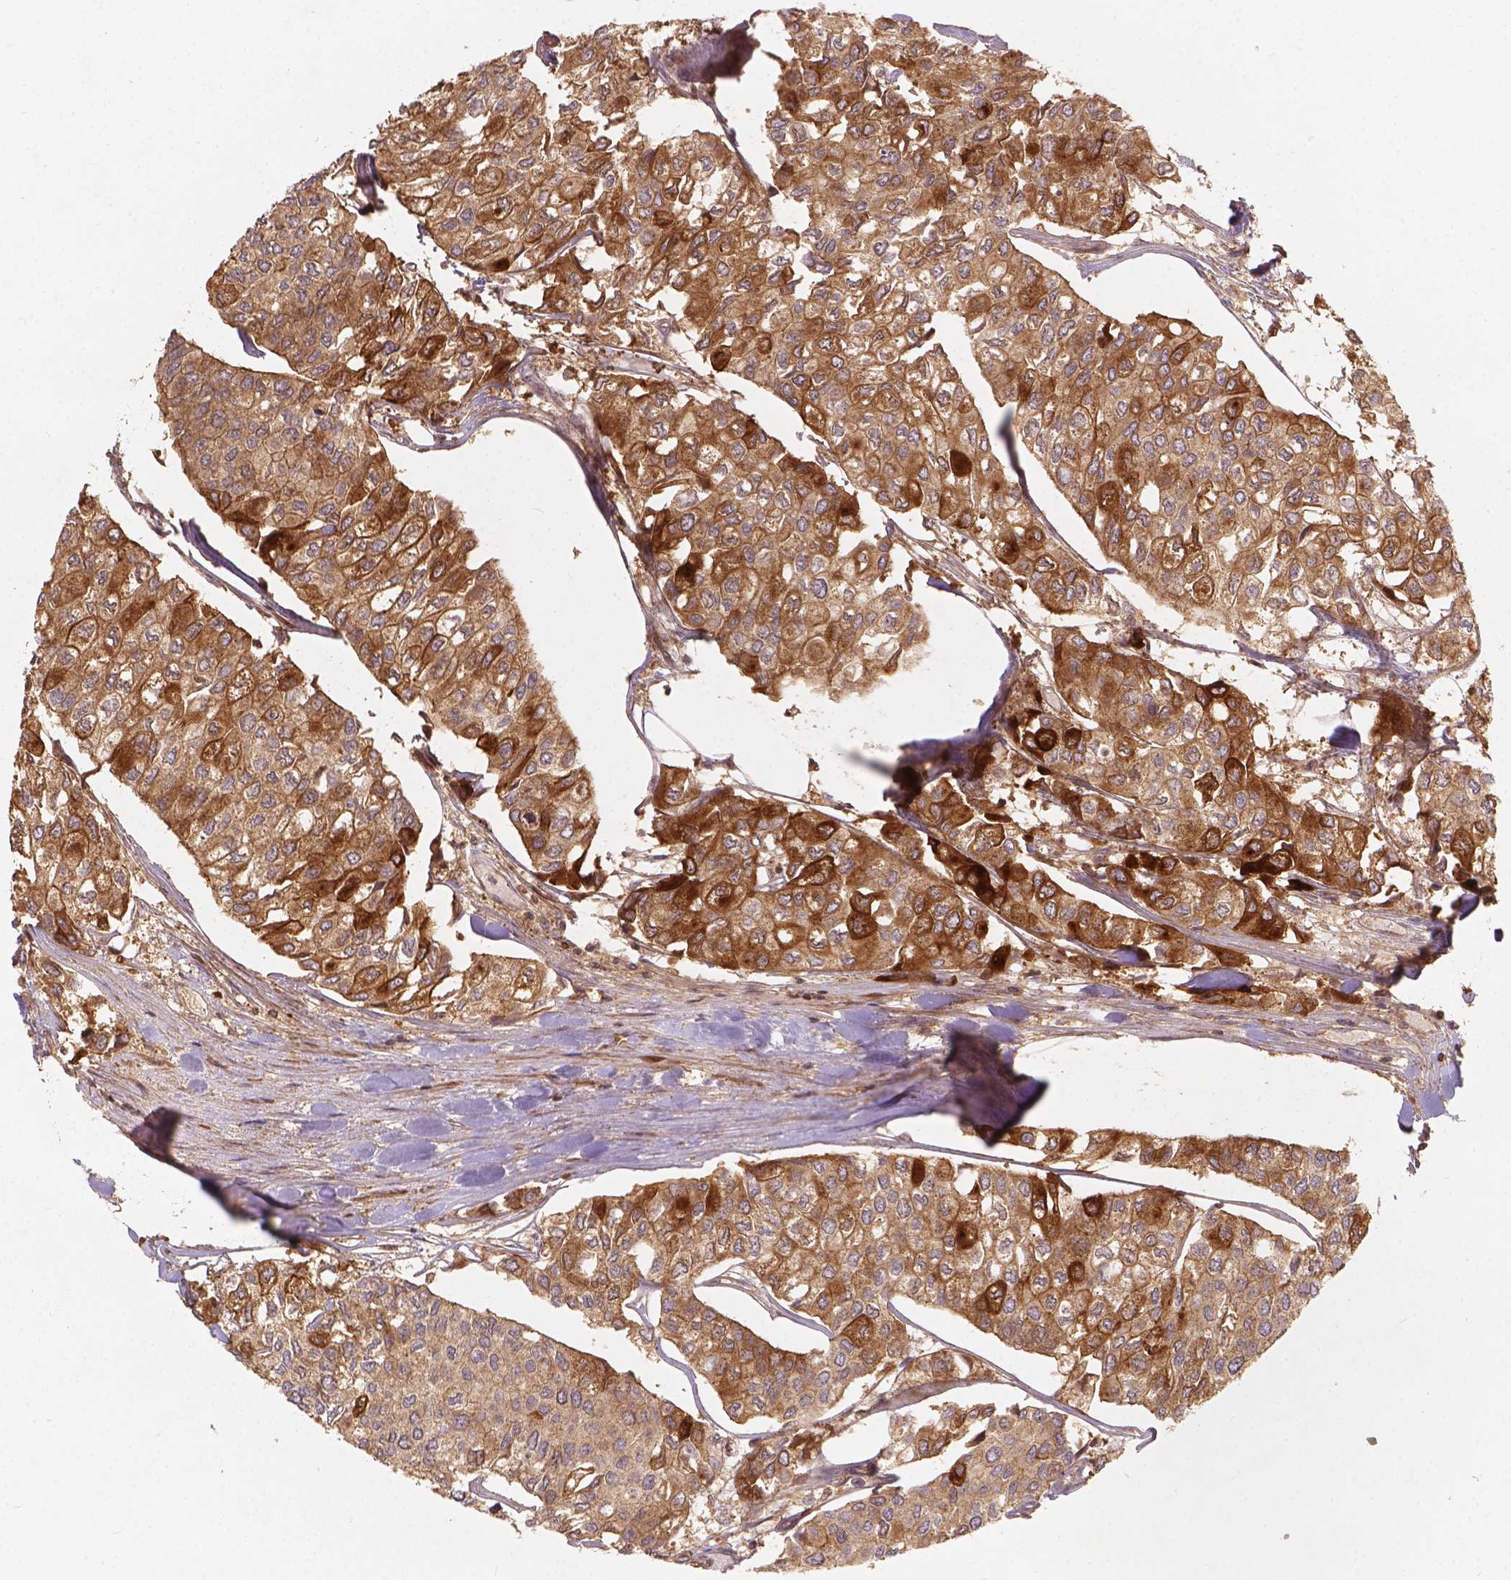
{"staining": {"intensity": "moderate", "quantity": ">75%", "location": "cytoplasmic/membranous"}, "tissue": "urothelial cancer", "cell_type": "Tumor cells", "image_type": "cancer", "snomed": [{"axis": "morphology", "description": "Urothelial carcinoma, High grade"}, {"axis": "topography", "description": "Urinary bladder"}], "caption": "Immunohistochemistry (IHC) (DAB) staining of urothelial carcinoma (high-grade) shows moderate cytoplasmic/membranous protein staining in about >75% of tumor cells.", "gene": "XPR1", "patient": {"sex": "male", "age": 73}}